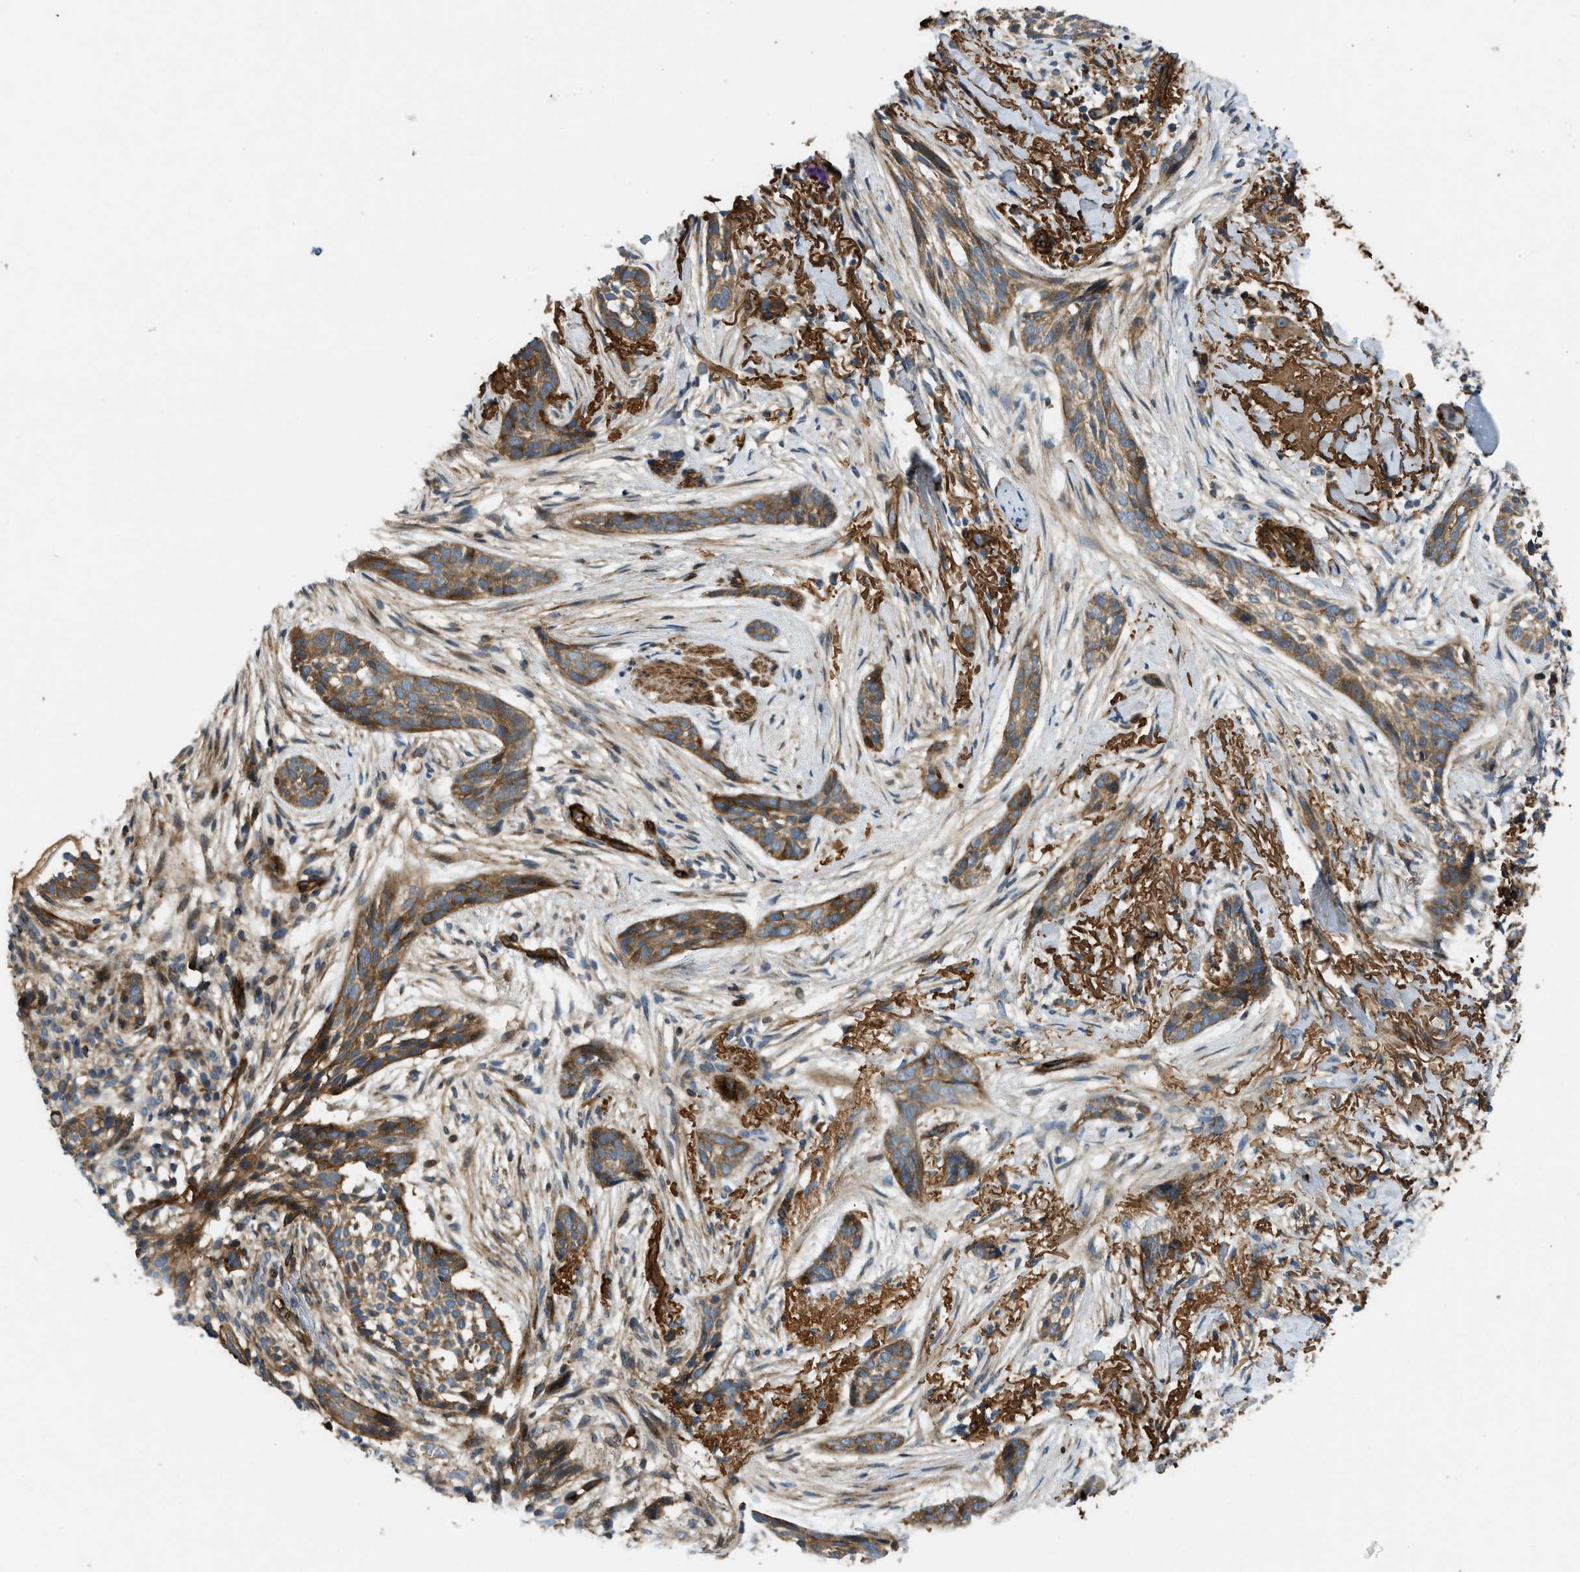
{"staining": {"intensity": "moderate", "quantity": ">75%", "location": "cytoplasmic/membranous"}, "tissue": "skin cancer", "cell_type": "Tumor cells", "image_type": "cancer", "snomed": [{"axis": "morphology", "description": "Basal cell carcinoma"}, {"axis": "topography", "description": "Skin"}], "caption": "Immunohistochemistry histopathology image of basal cell carcinoma (skin) stained for a protein (brown), which demonstrates medium levels of moderate cytoplasmic/membranous expression in approximately >75% of tumor cells.", "gene": "NYNRIN", "patient": {"sex": "female", "age": 88}}